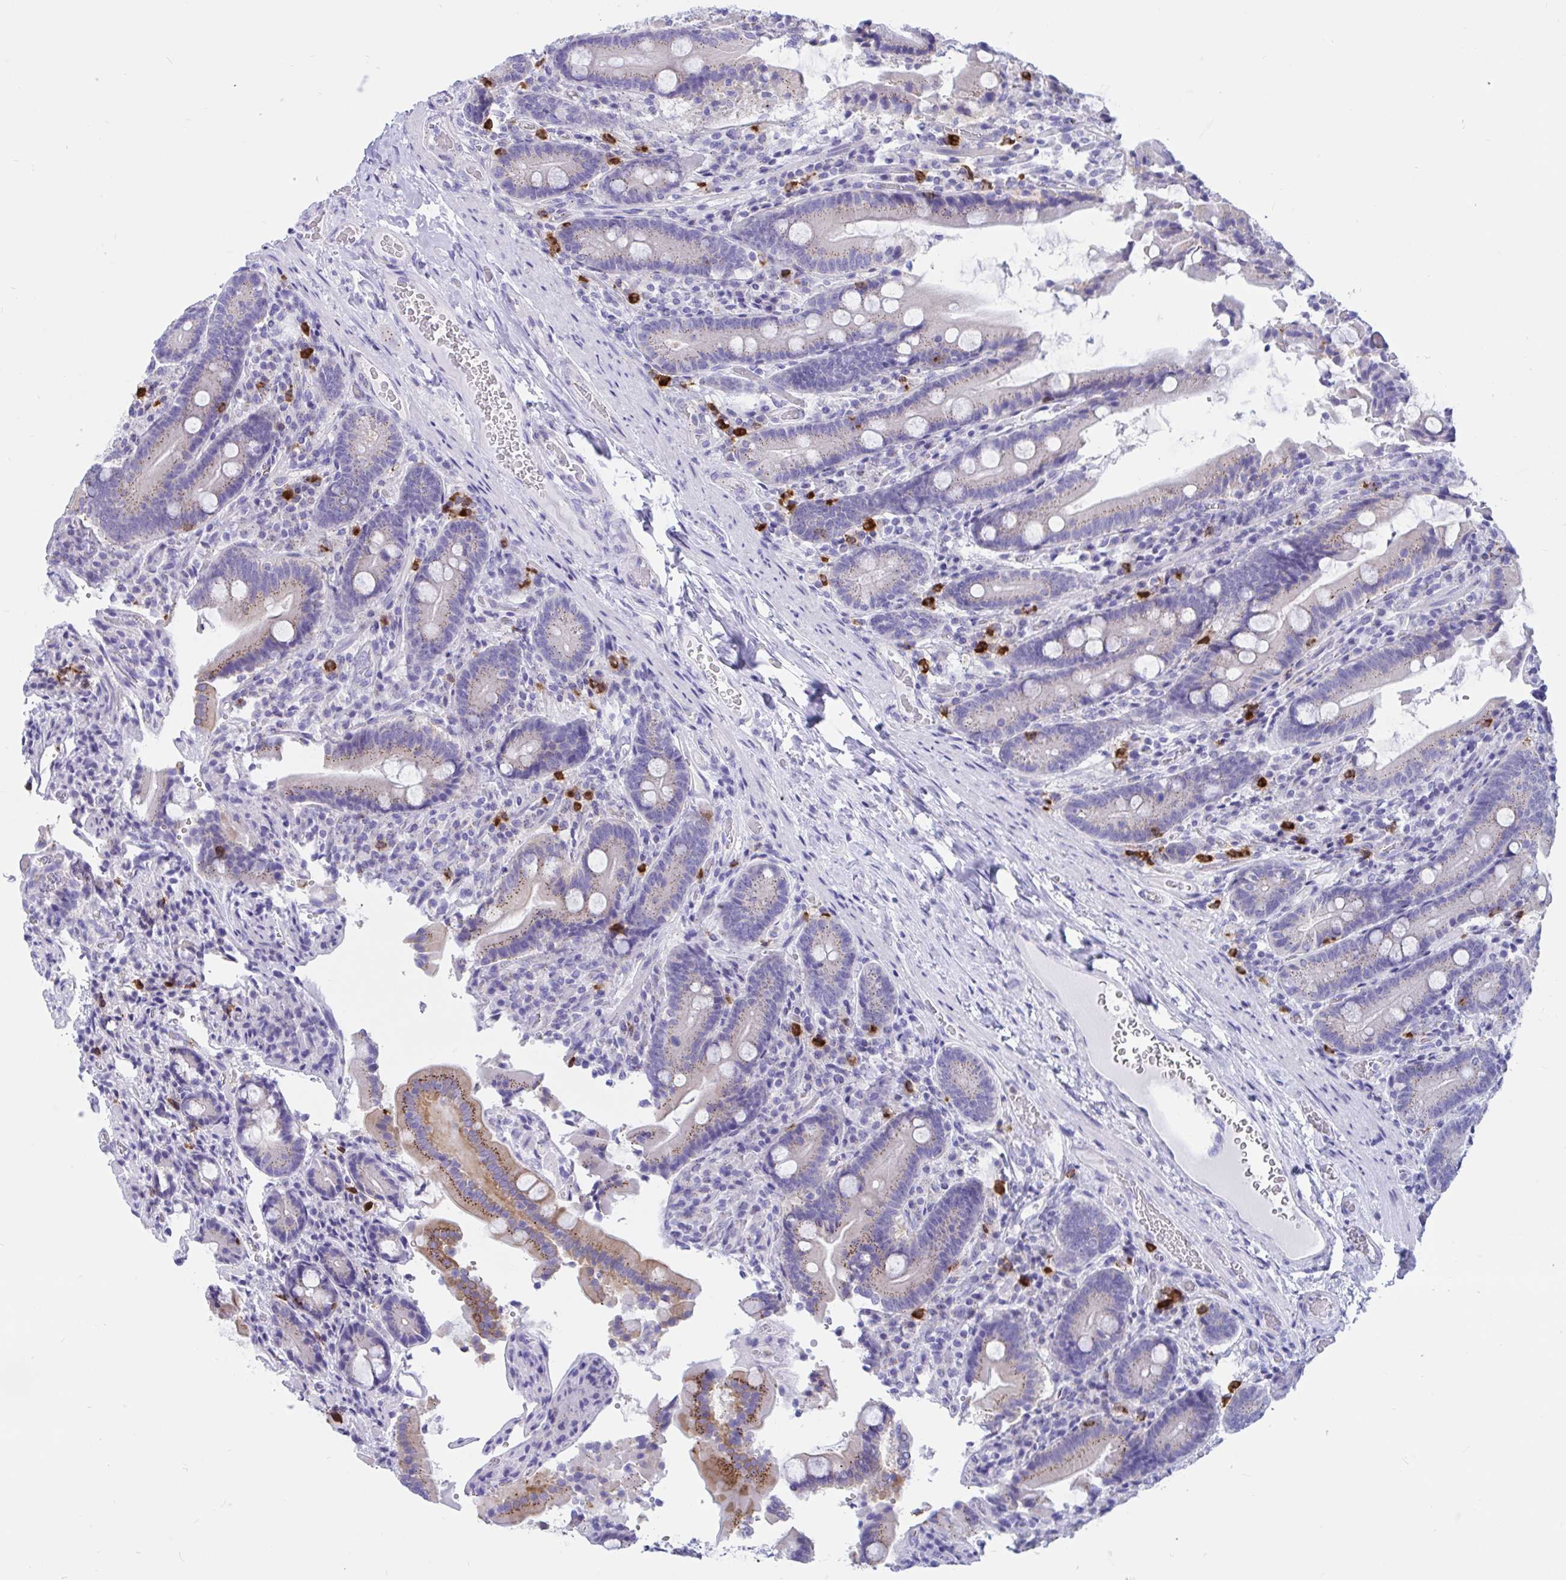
{"staining": {"intensity": "moderate", "quantity": "<25%", "location": "cytoplasmic/membranous"}, "tissue": "duodenum", "cell_type": "Glandular cells", "image_type": "normal", "snomed": [{"axis": "morphology", "description": "Normal tissue, NOS"}, {"axis": "topography", "description": "Duodenum"}], "caption": "This is a photomicrograph of IHC staining of normal duodenum, which shows moderate expression in the cytoplasmic/membranous of glandular cells.", "gene": "RNASE3", "patient": {"sex": "female", "age": 62}}